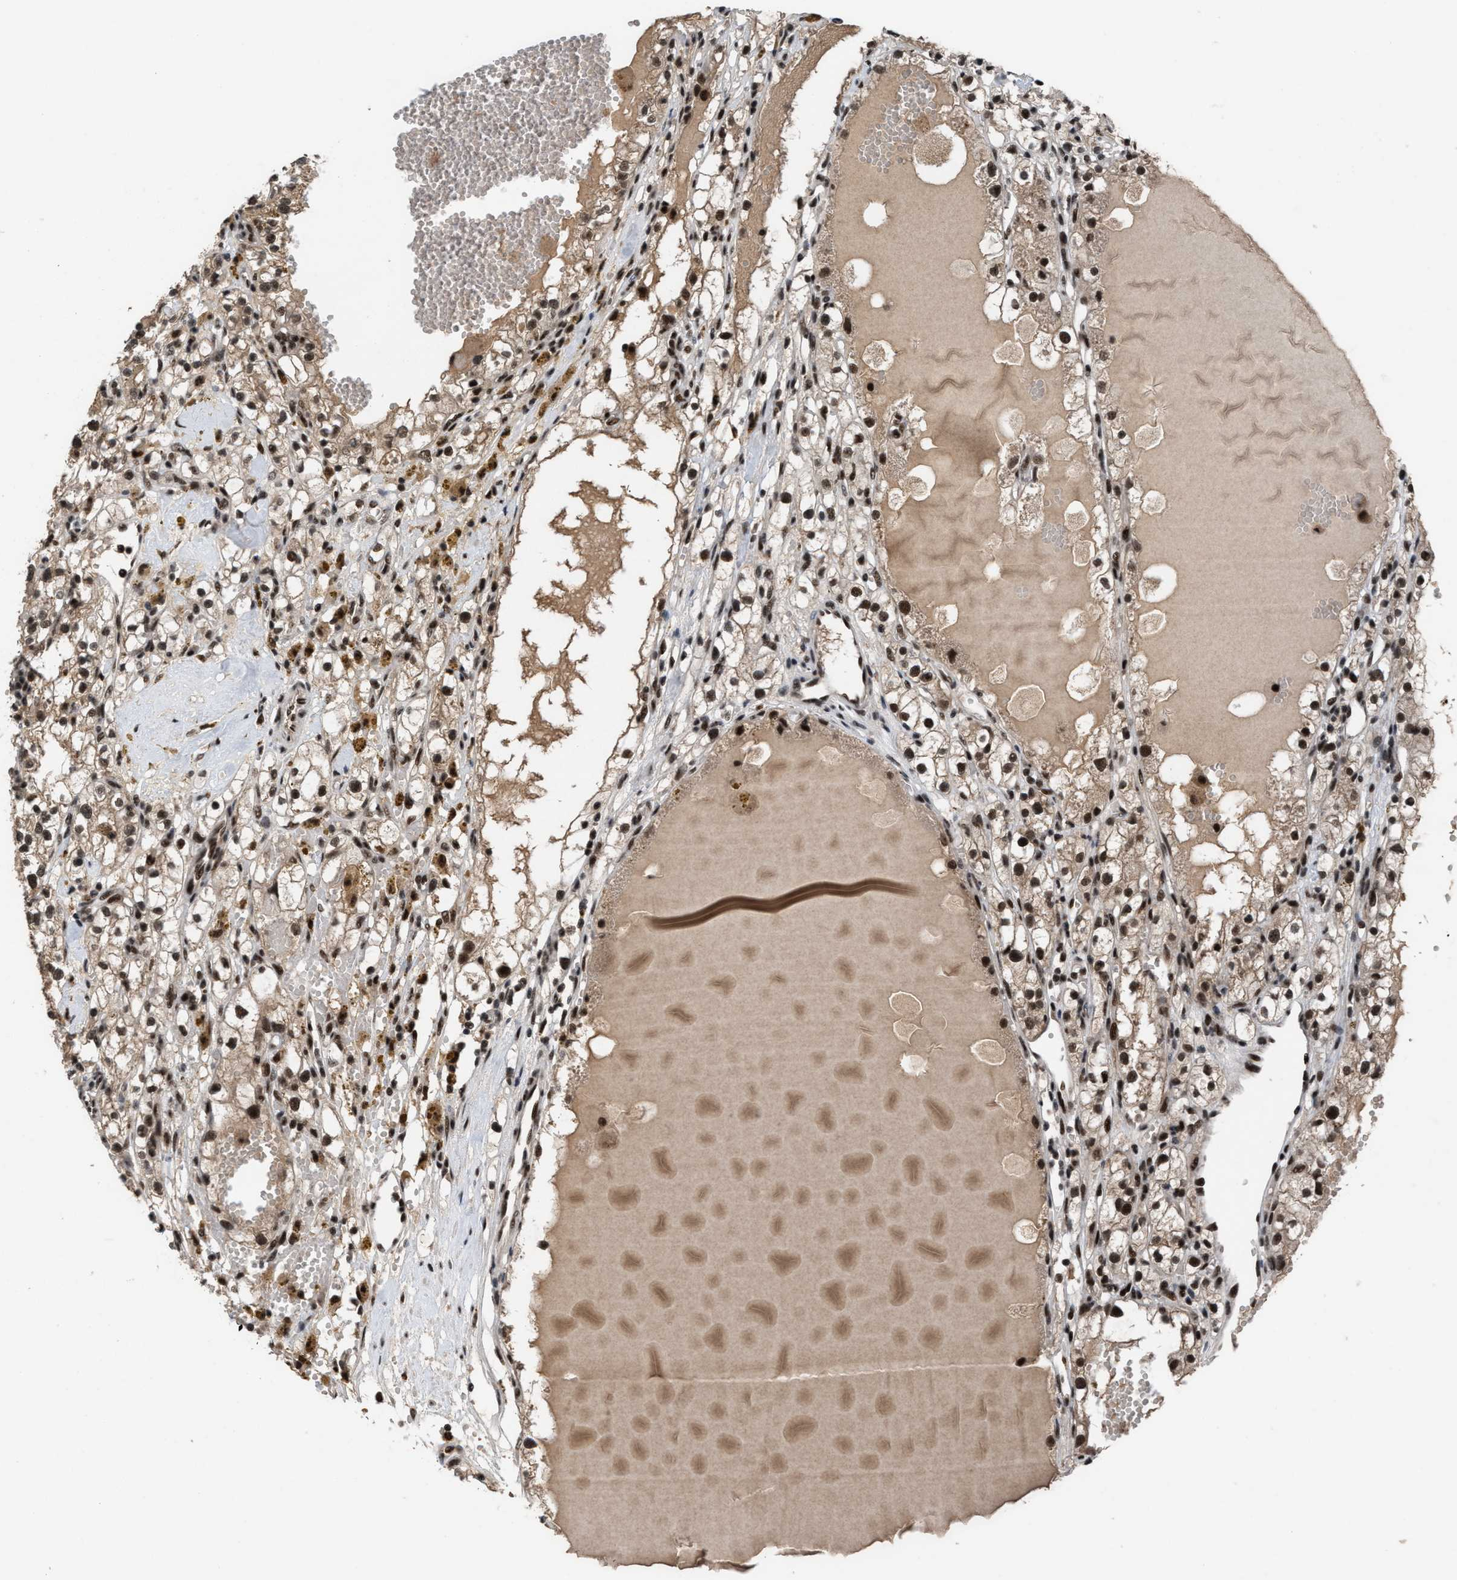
{"staining": {"intensity": "strong", "quantity": ">75%", "location": "nuclear"}, "tissue": "renal cancer", "cell_type": "Tumor cells", "image_type": "cancer", "snomed": [{"axis": "morphology", "description": "Adenocarcinoma, NOS"}, {"axis": "topography", "description": "Kidney"}], "caption": "DAB (3,3'-diaminobenzidine) immunohistochemical staining of renal cancer (adenocarcinoma) shows strong nuclear protein staining in about >75% of tumor cells.", "gene": "PRPF4", "patient": {"sex": "male", "age": 56}}